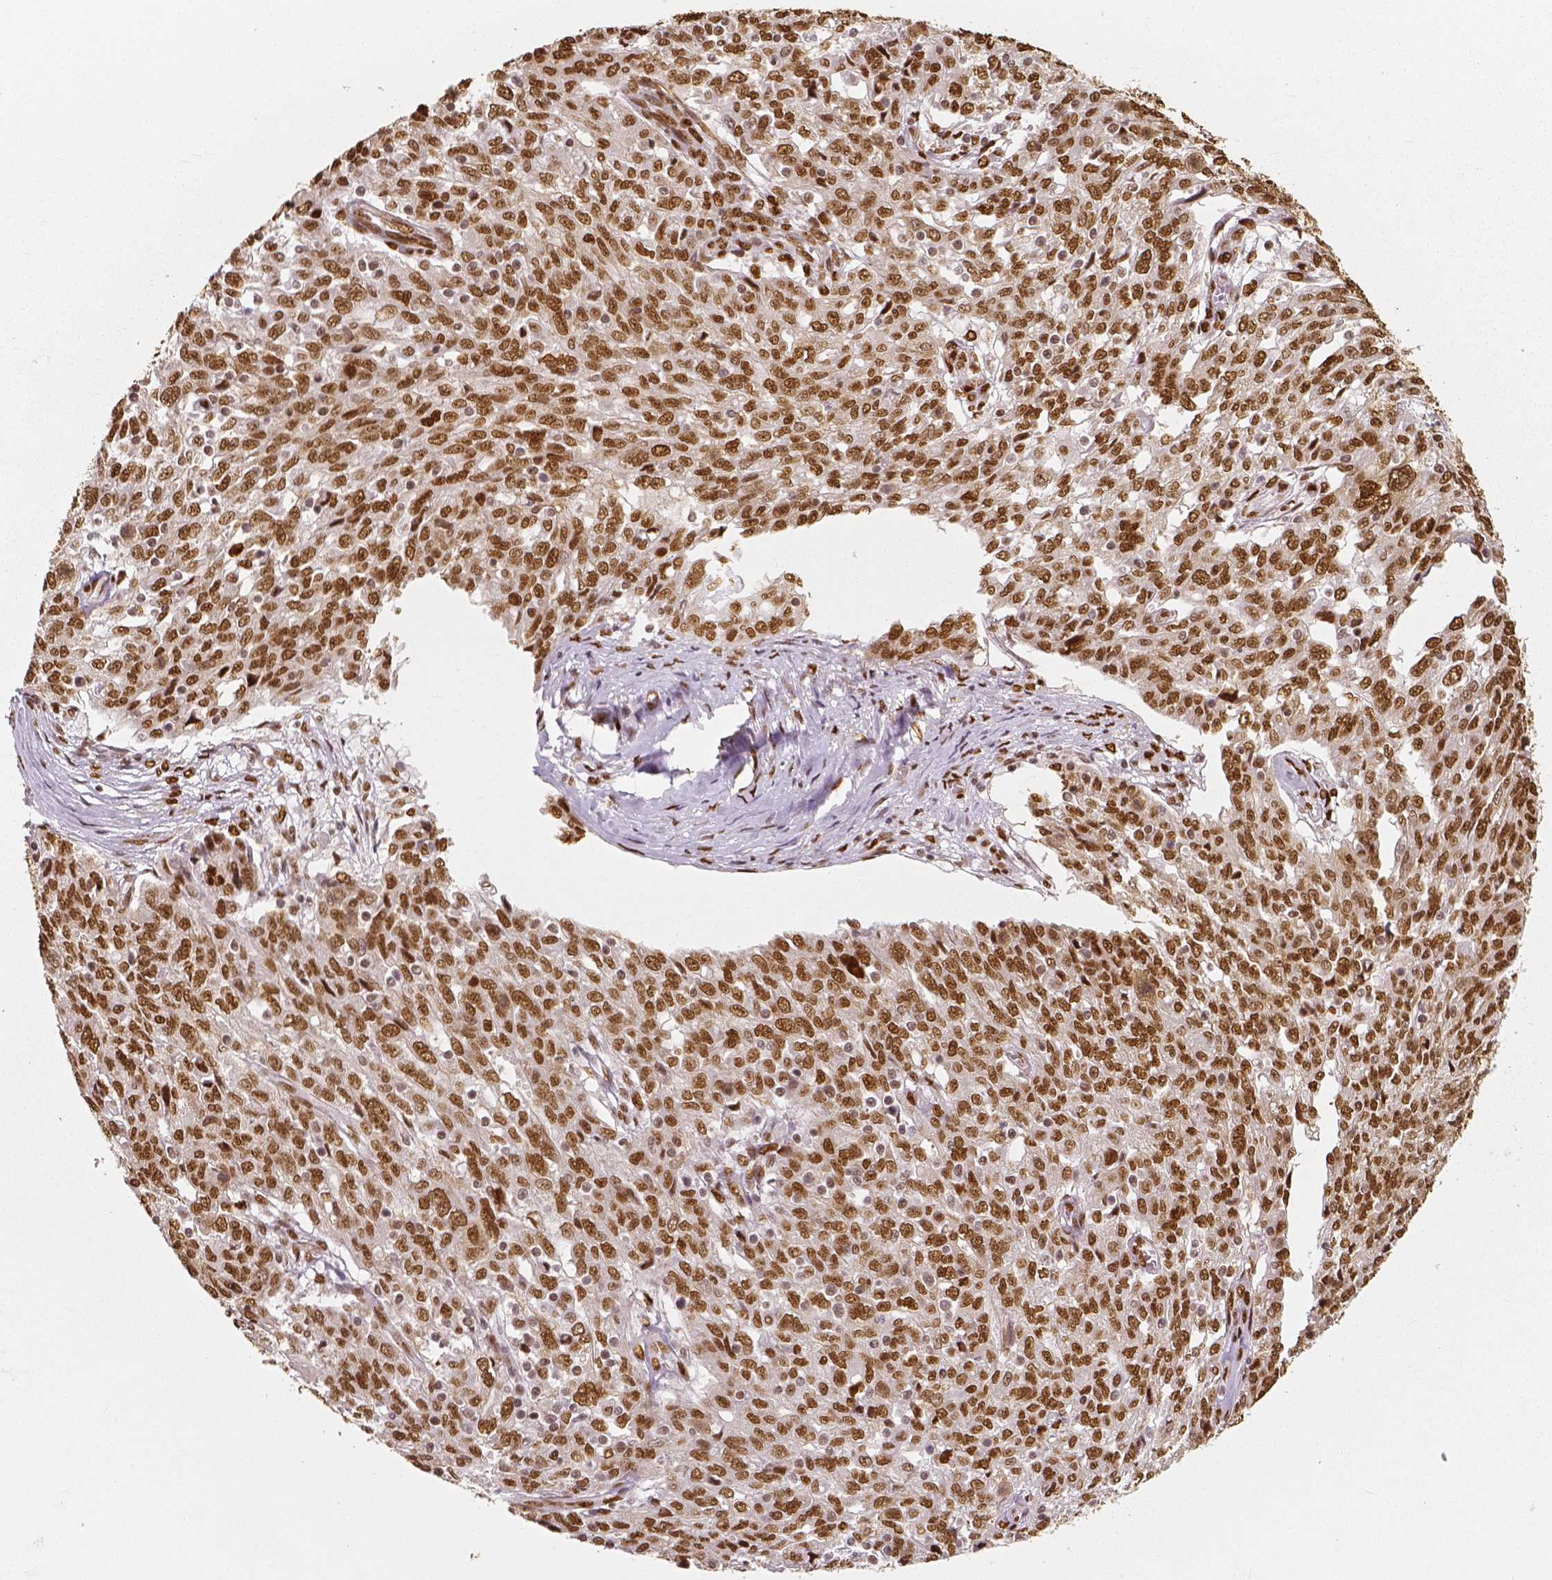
{"staining": {"intensity": "moderate", "quantity": ">75%", "location": "nuclear"}, "tissue": "ovarian cancer", "cell_type": "Tumor cells", "image_type": "cancer", "snomed": [{"axis": "morphology", "description": "Cystadenocarcinoma, serous, NOS"}, {"axis": "topography", "description": "Ovary"}], "caption": "Ovarian serous cystadenocarcinoma stained for a protein shows moderate nuclear positivity in tumor cells.", "gene": "NUCKS1", "patient": {"sex": "female", "age": 67}}